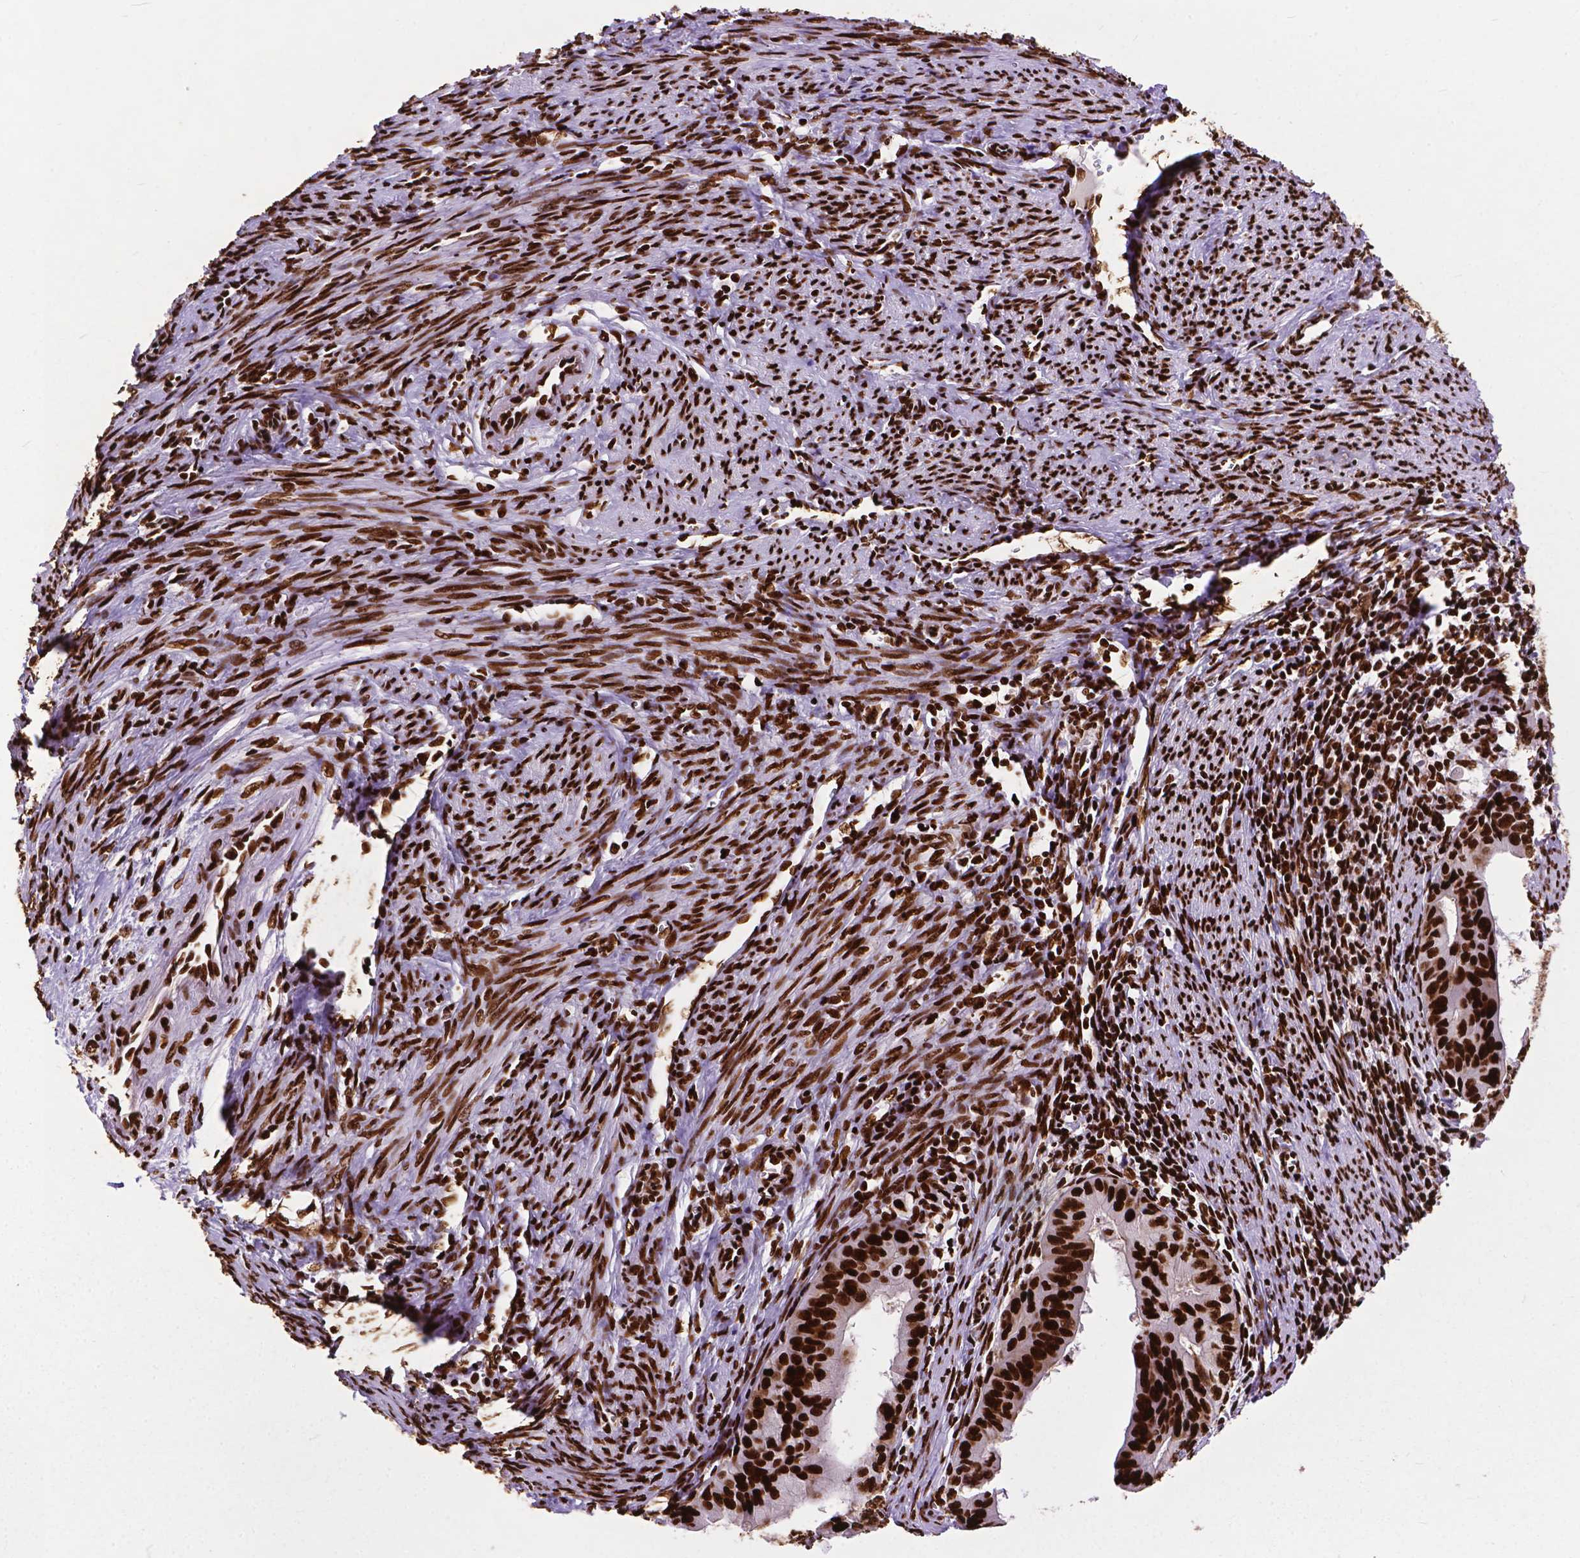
{"staining": {"intensity": "strong", "quantity": ">75%", "location": "nuclear"}, "tissue": "endometrial cancer", "cell_type": "Tumor cells", "image_type": "cancer", "snomed": [{"axis": "morphology", "description": "Adenocarcinoma, NOS"}, {"axis": "topography", "description": "Endometrium"}], "caption": "IHC micrograph of neoplastic tissue: human endometrial cancer stained using immunohistochemistry (IHC) reveals high levels of strong protein expression localized specifically in the nuclear of tumor cells, appearing as a nuclear brown color.", "gene": "SMIM5", "patient": {"sex": "female", "age": 65}}